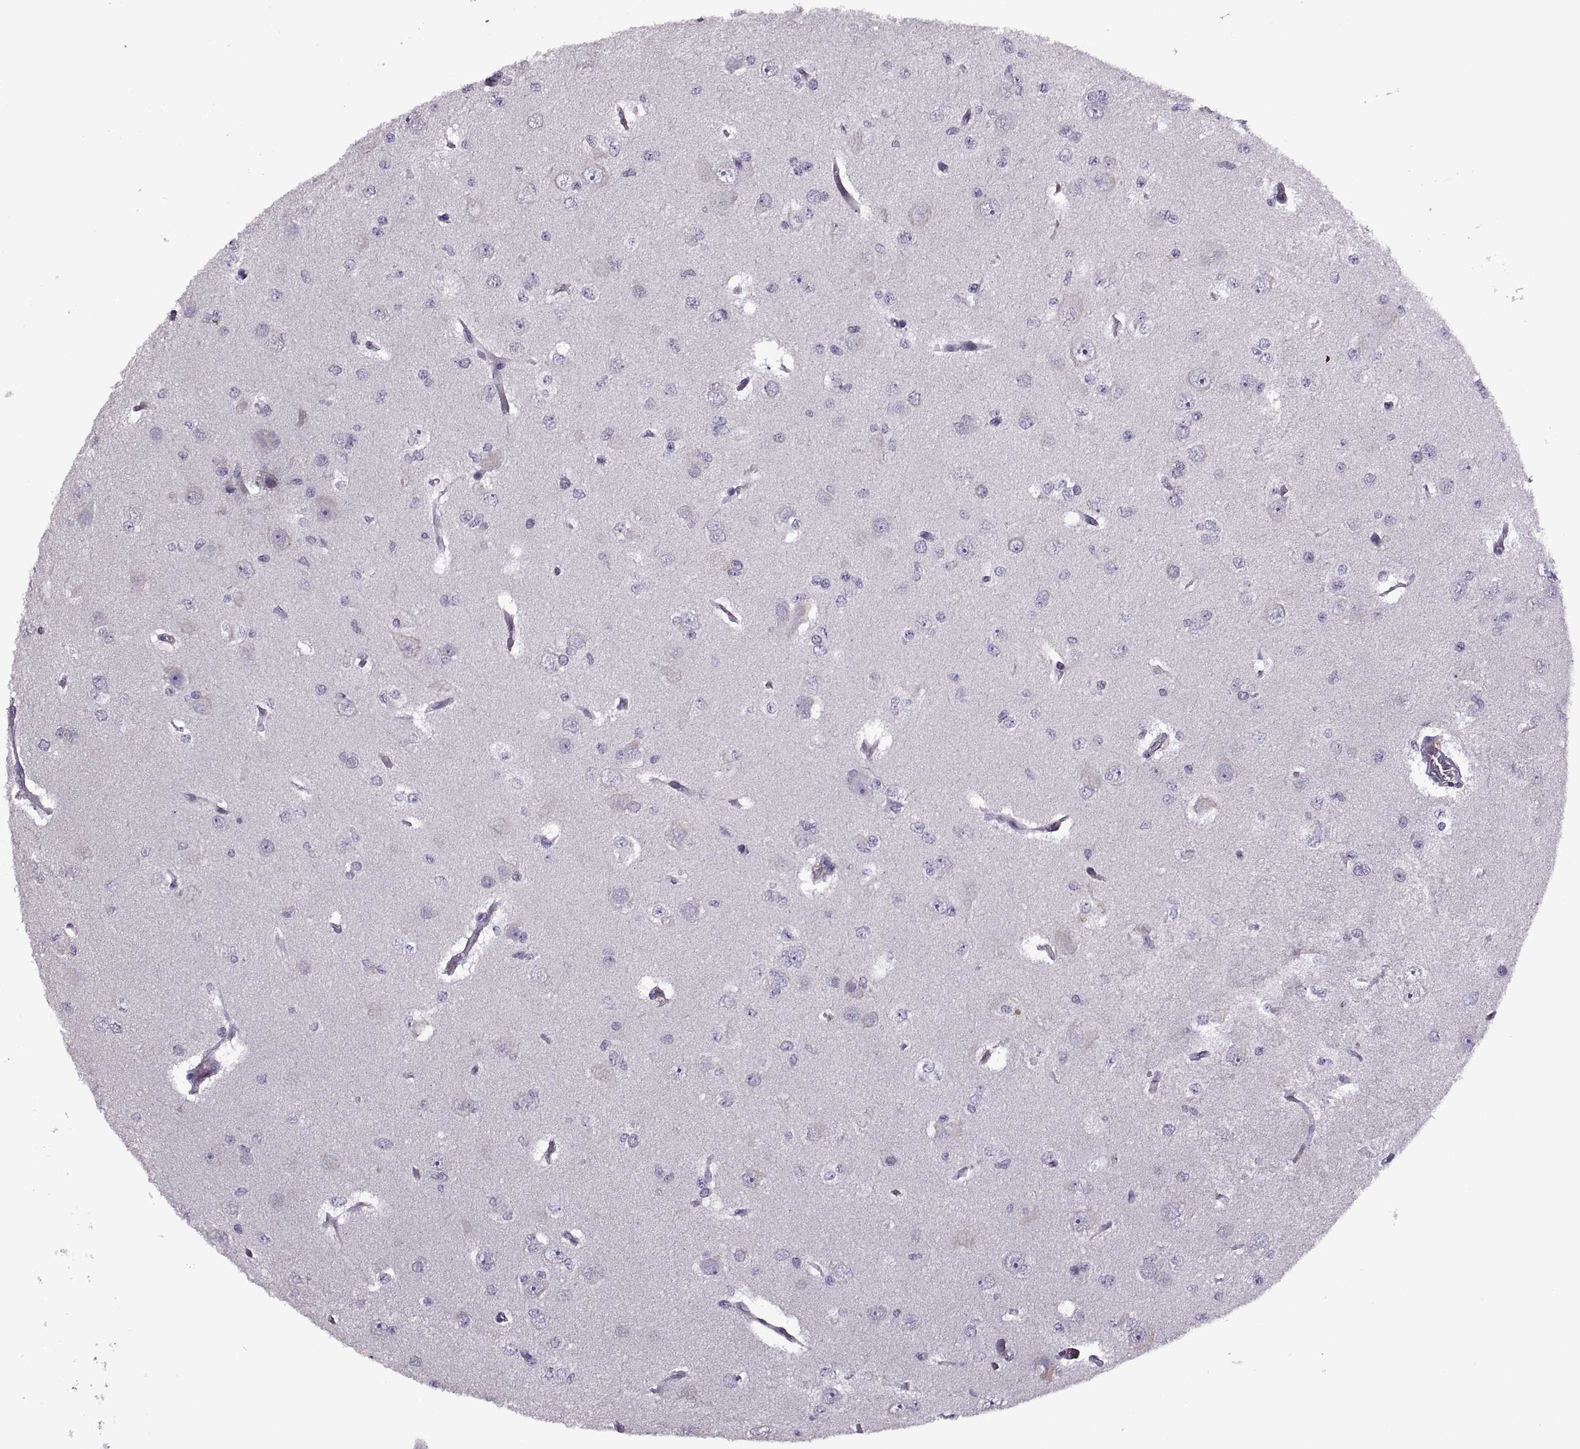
{"staining": {"intensity": "negative", "quantity": "none", "location": "none"}, "tissue": "glioma", "cell_type": "Tumor cells", "image_type": "cancer", "snomed": [{"axis": "morphology", "description": "Glioma, malignant, Low grade"}, {"axis": "topography", "description": "Brain"}], "caption": "There is no significant positivity in tumor cells of glioma. (DAB (3,3'-diaminobenzidine) immunohistochemistry with hematoxylin counter stain).", "gene": "LETM2", "patient": {"sex": "male", "age": 27}}